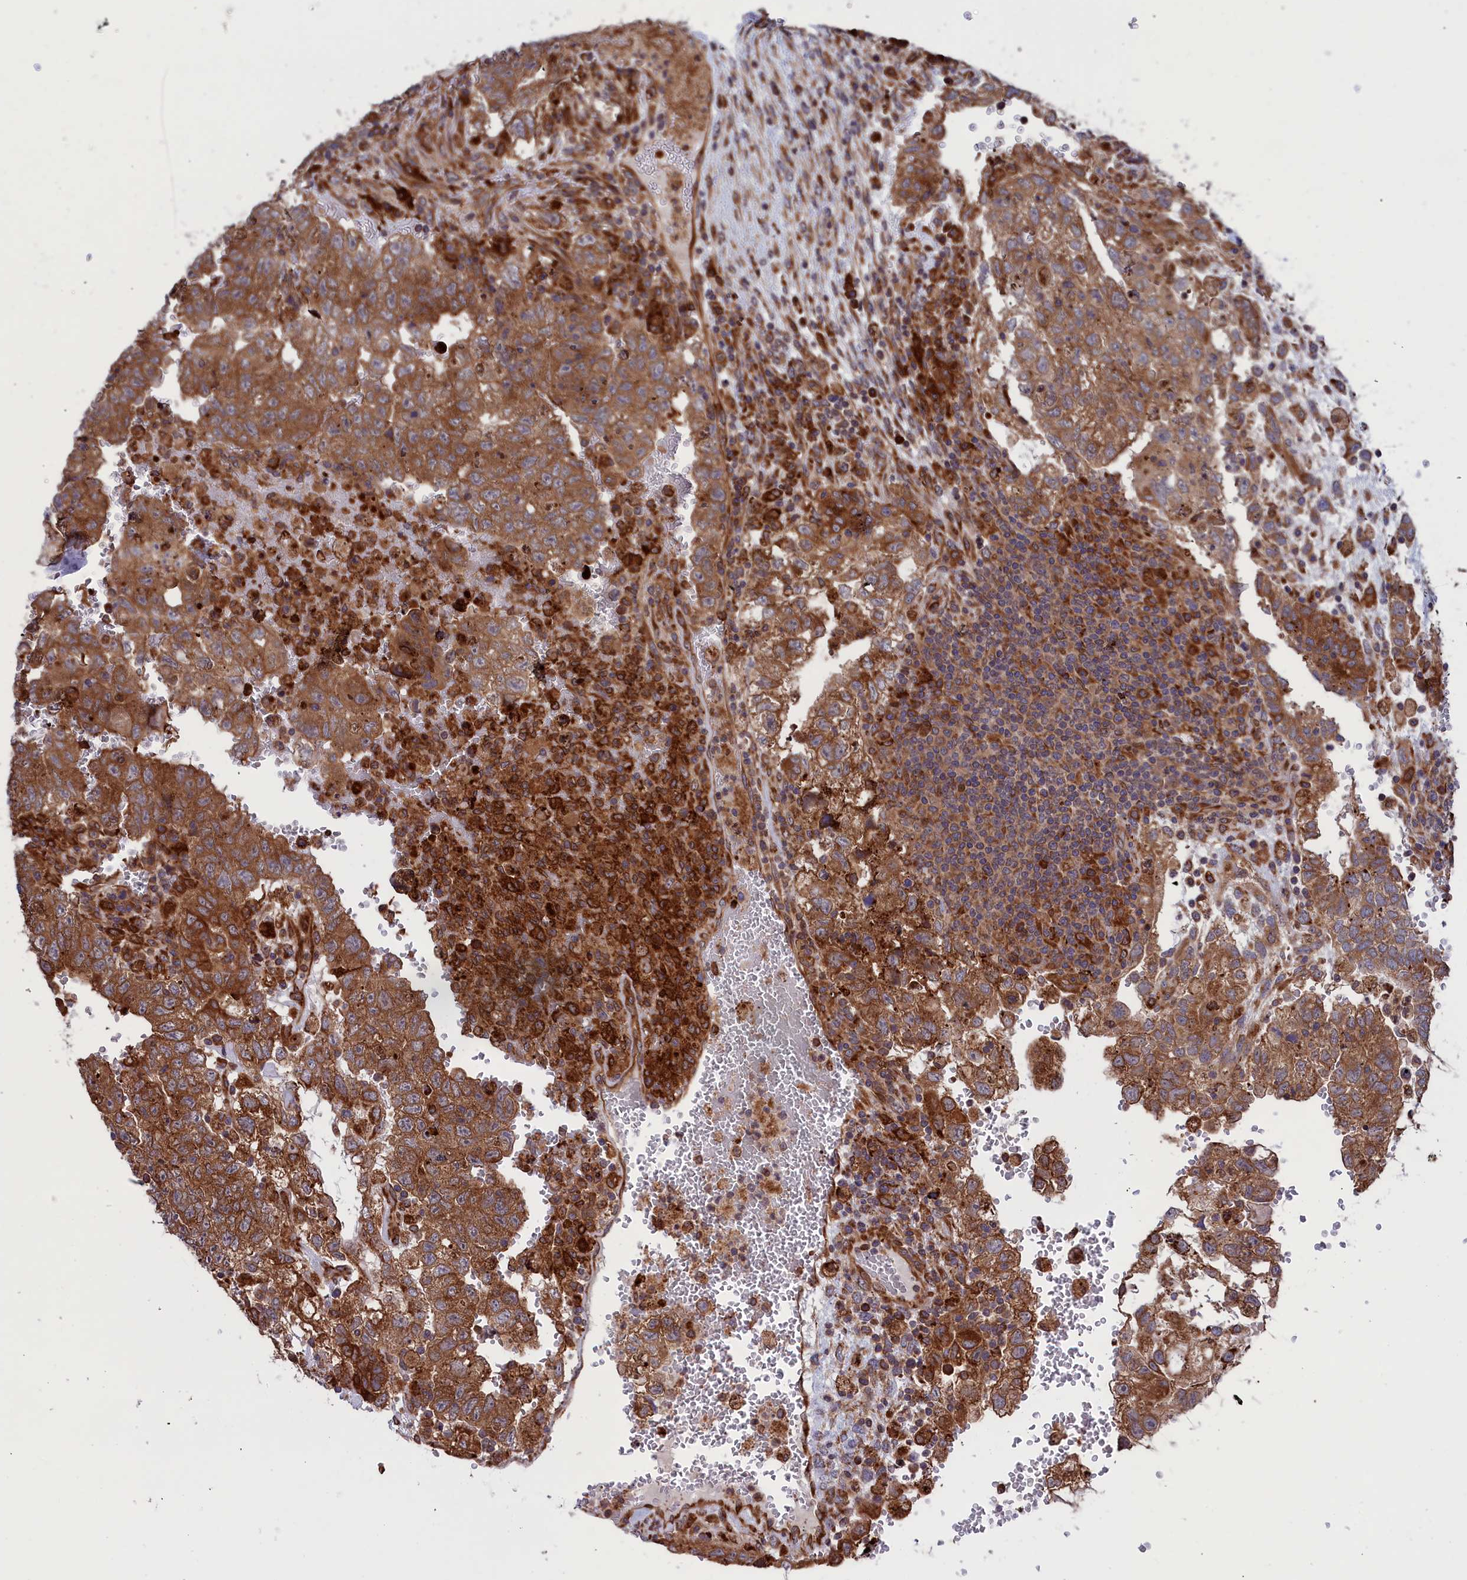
{"staining": {"intensity": "moderate", "quantity": ">75%", "location": "cytoplasmic/membranous"}, "tissue": "testis cancer", "cell_type": "Tumor cells", "image_type": "cancer", "snomed": [{"axis": "morphology", "description": "Carcinoma, Embryonal, NOS"}, {"axis": "topography", "description": "Testis"}], "caption": "Immunohistochemistry (DAB (3,3'-diaminobenzidine)) staining of human testis cancer displays moderate cytoplasmic/membranous protein expression in about >75% of tumor cells.", "gene": "PLA2G4C", "patient": {"sex": "male", "age": 36}}